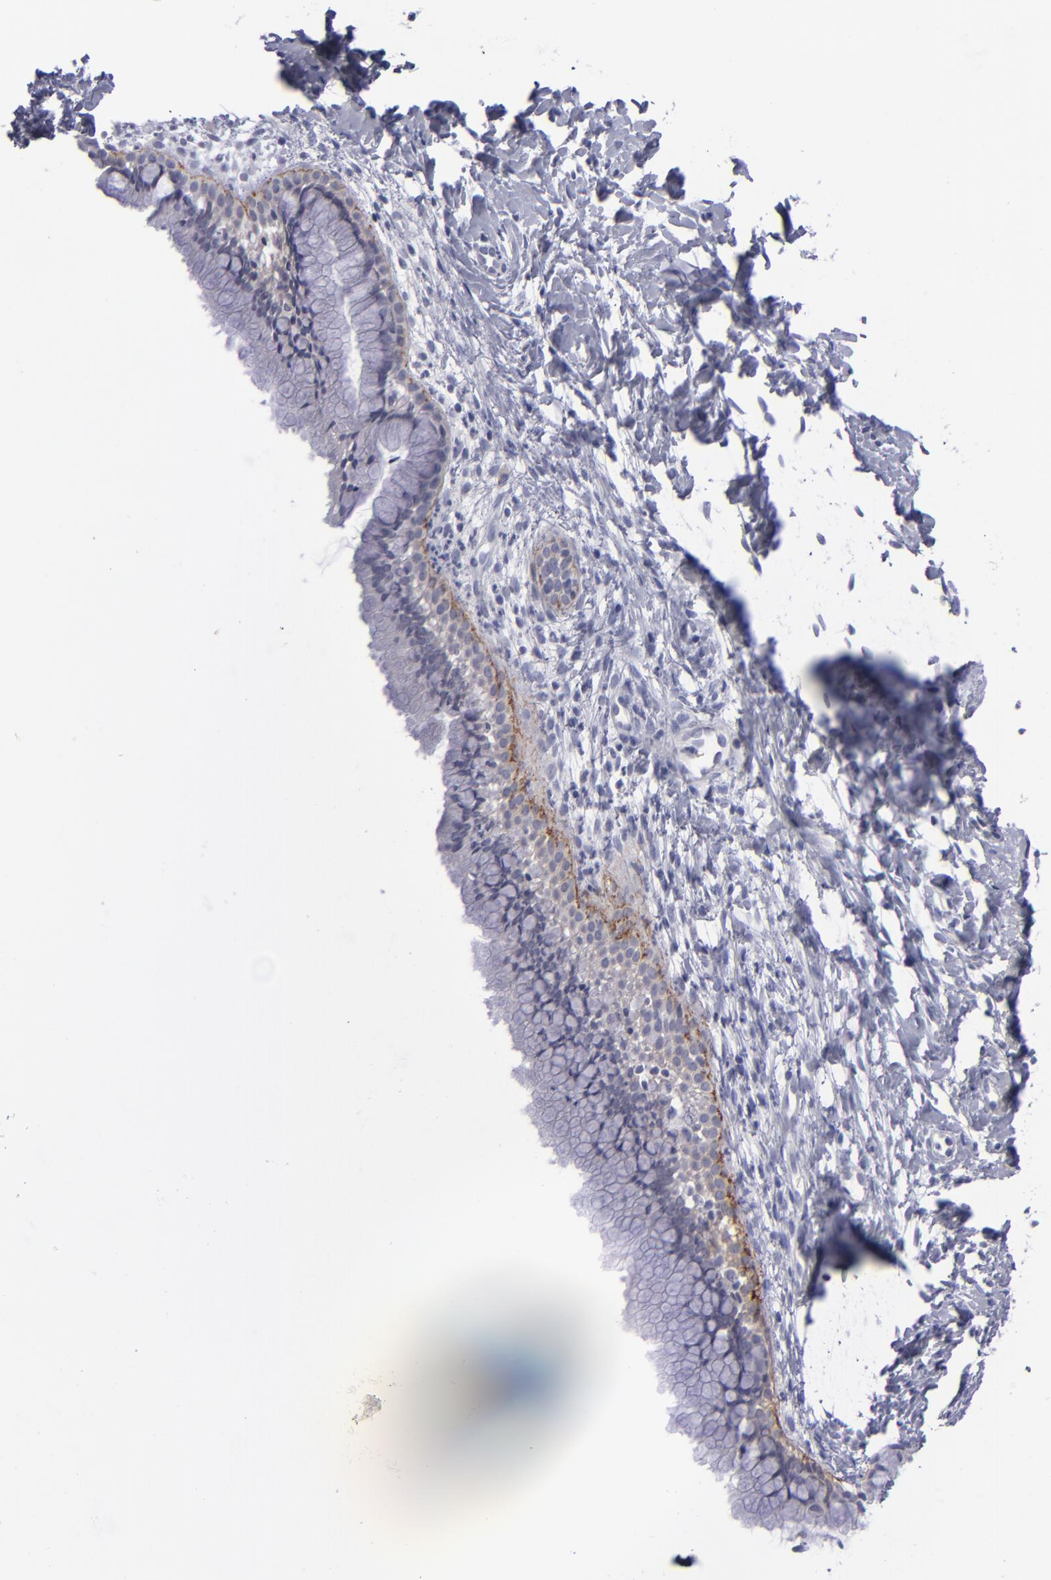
{"staining": {"intensity": "moderate", "quantity": "25%-75%", "location": "cytoplasmic/membranous"}, "tissue": "cervix", "cell_type": "Glandular cells", "image_type": "normal", "snomed": [{"axis": "morphology", "description": "Normal tissue, NOS"}, {"axis": "topography", "description": "Cervix"}], "caption": "Immunohistochemistry (IHC) of unremarkable cervix exhibits medium levels of moderate cytoplasmic/membranous positivity in about 25%-75% of glandular cells.", "gene": "ITGB4", "patient": {"sex": "female", "age": 46}}